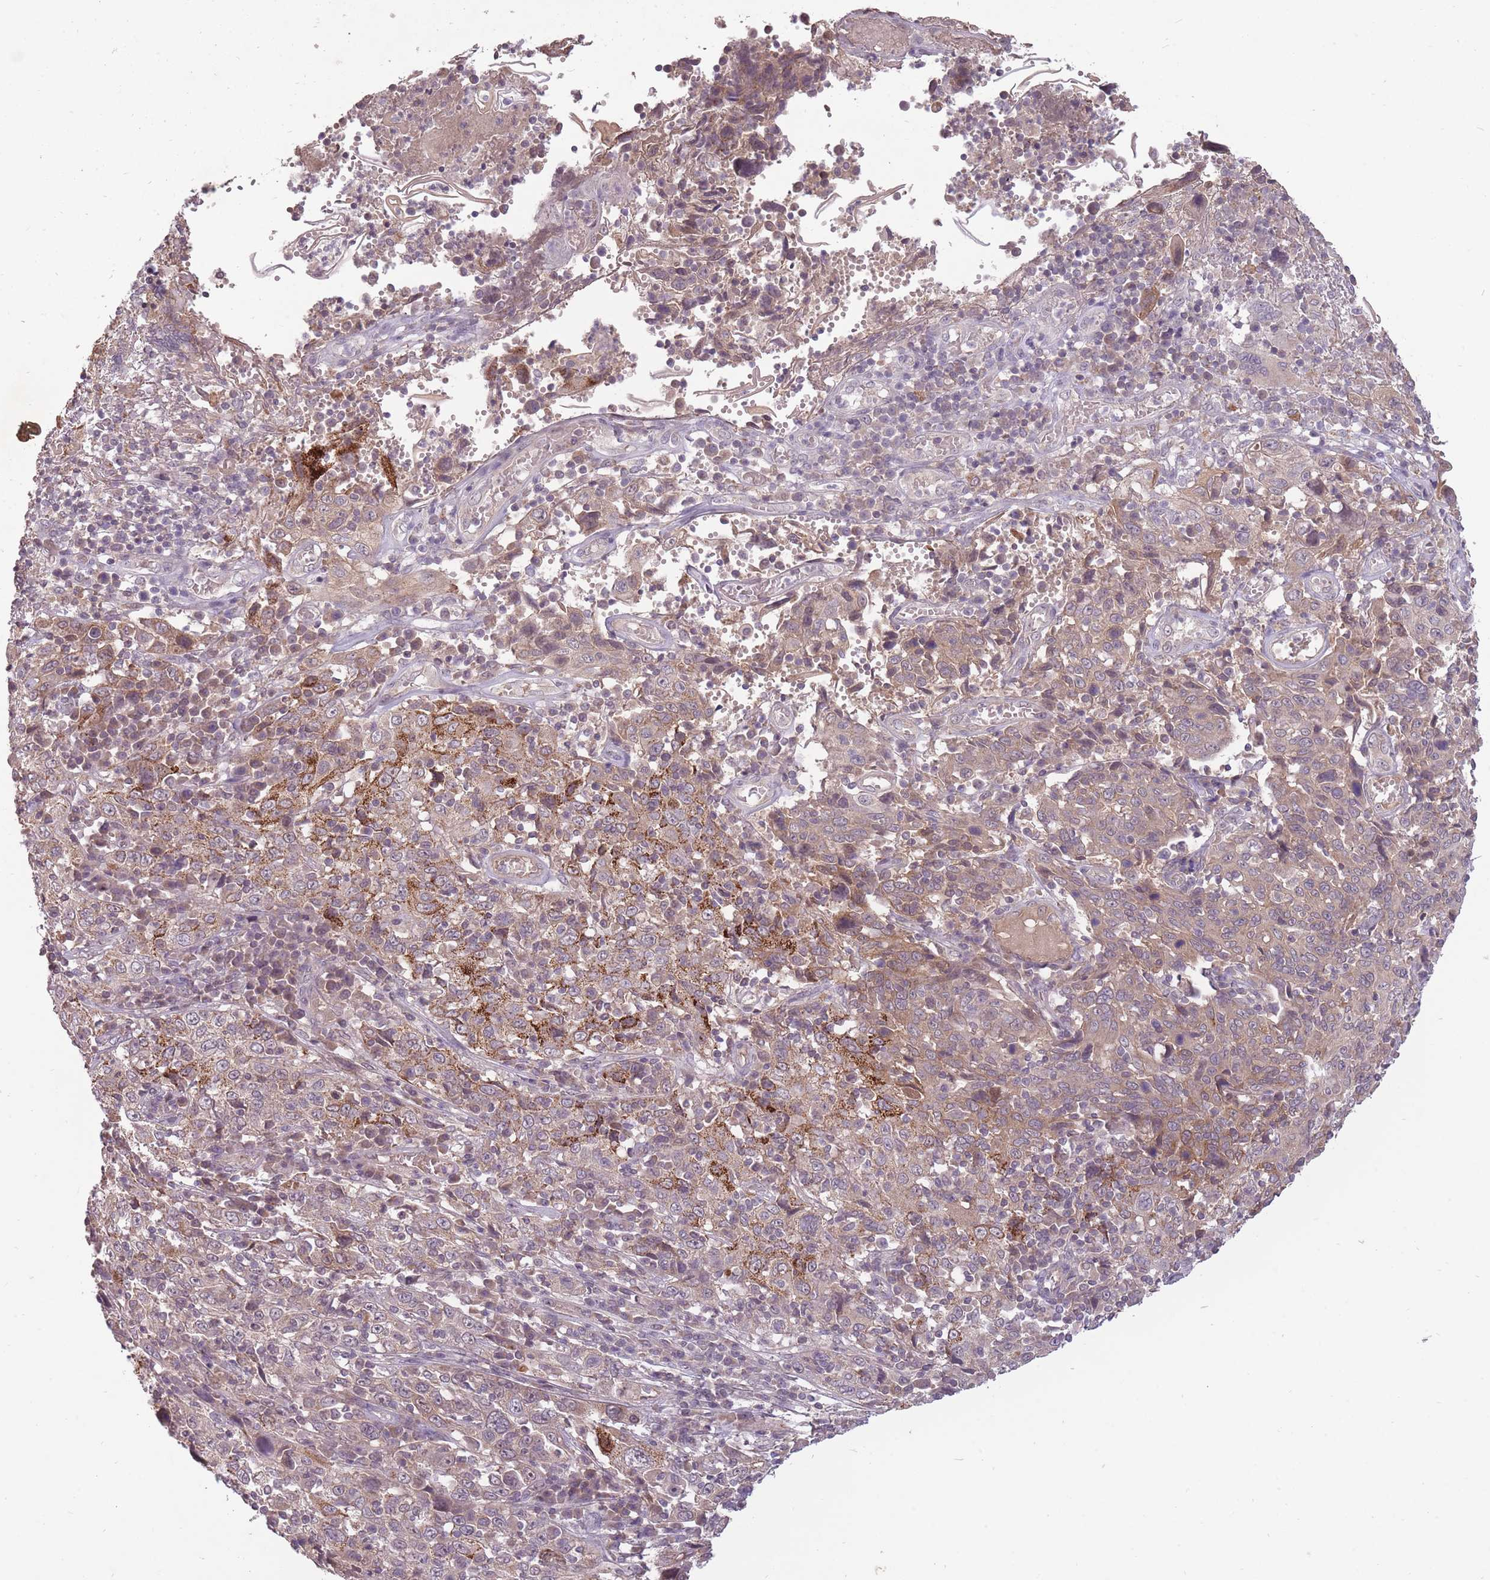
{"staining": {"intensity": "moderate", "quantity": "<25%", "location": "cytoplasmic/membranous"}, "tissue": "cervical cancer", "cell_type": "Tumor cells", "image_type": "cancer", "snomed": [{"axis": "morphology", "description": "Squamous cell carcinoma, NOS"}, {"axis": "topography", "description": "Cervix"}], "caption": "Brown immunohistochemical staining in cervical cancer exhibits moderate cytoplasmic/membranous expression in approximately <25% of tumor cells.", "gene": "LRATD2", "patient": {"sex": "female", "age": 46}}